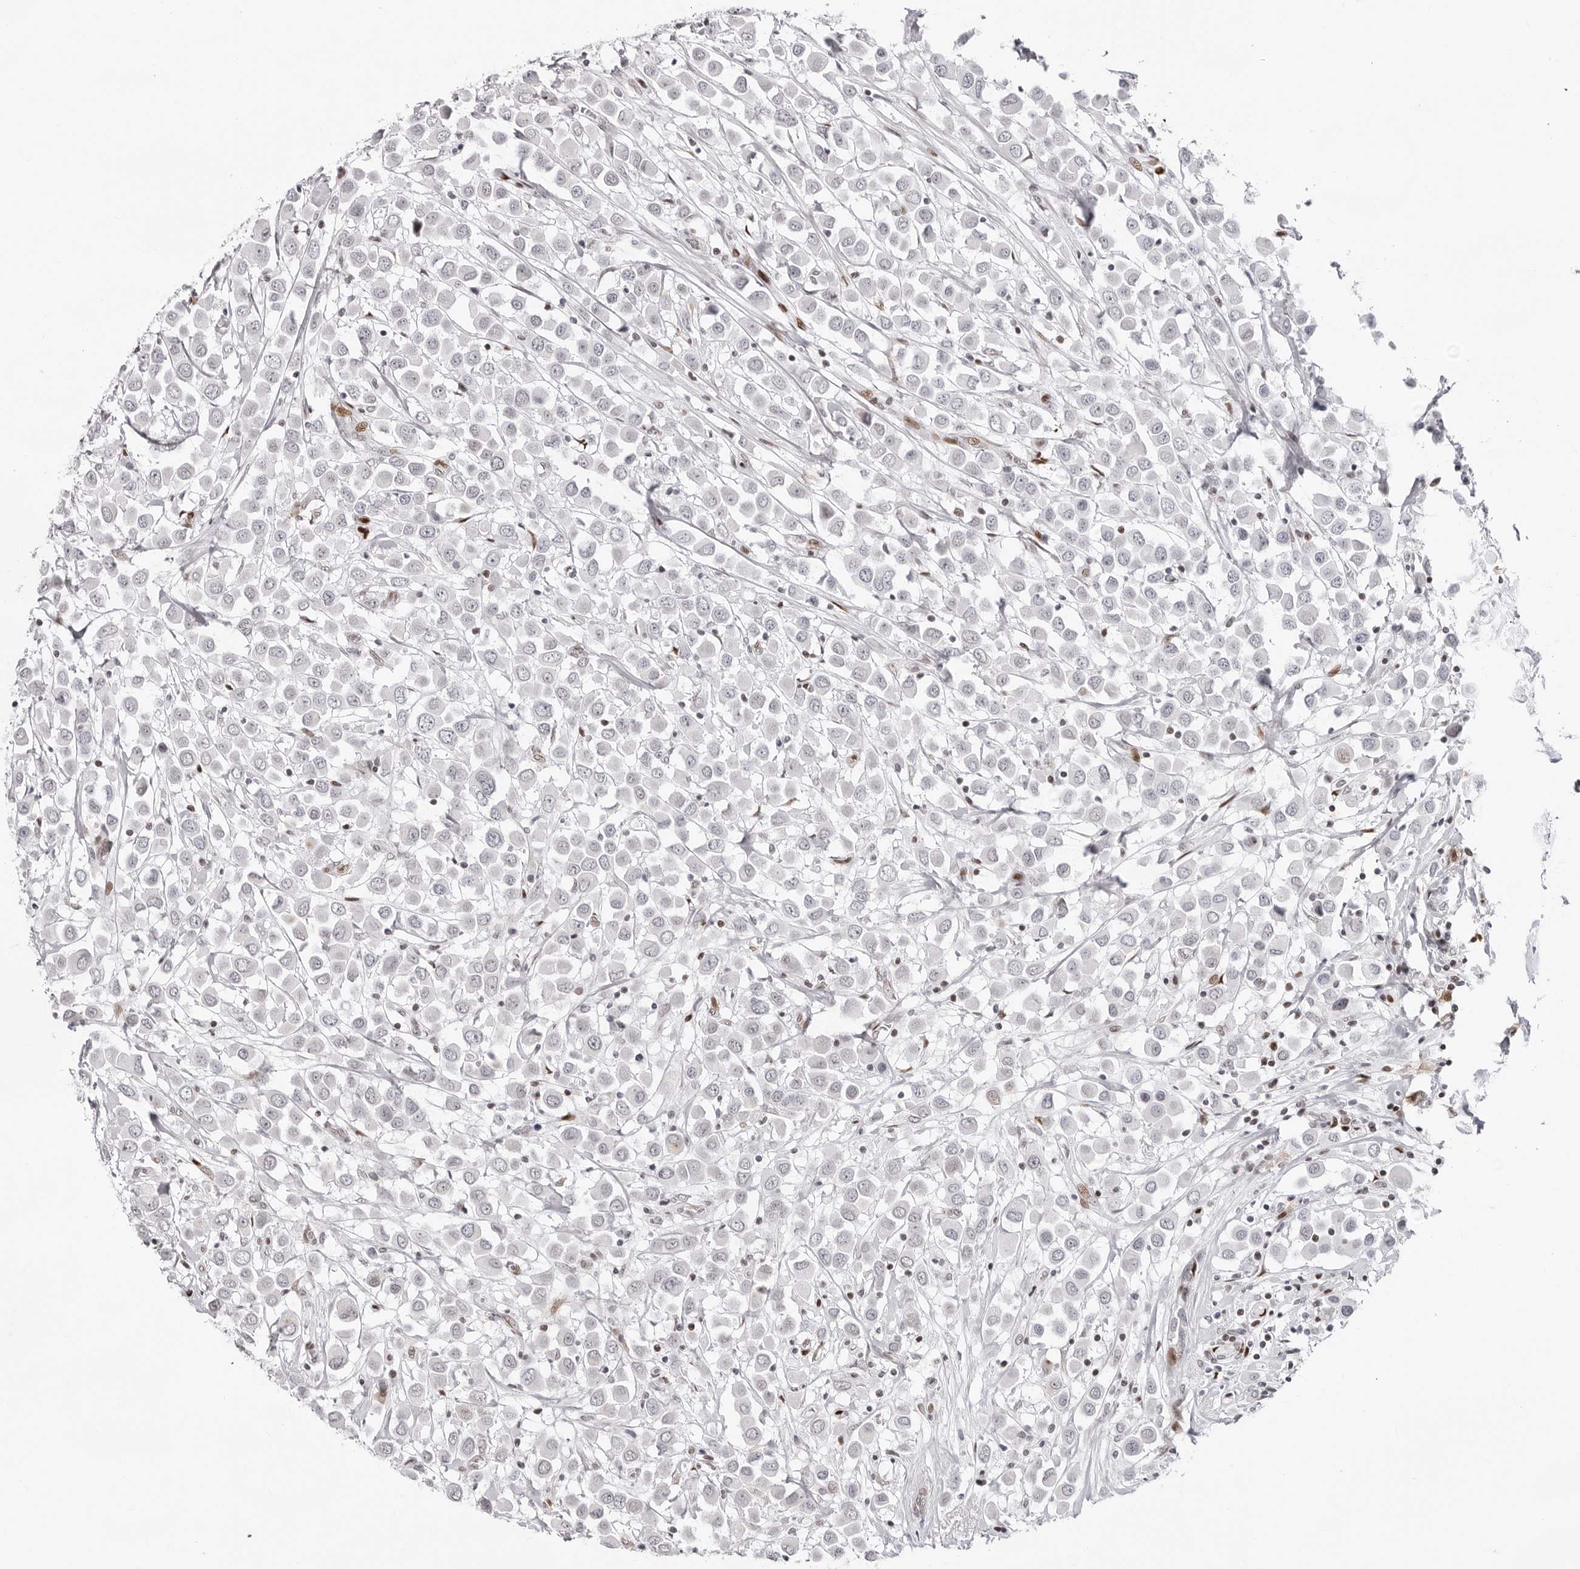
{"staining": {"intensity": "negative", "quantity": "none", "location": "none"}, "tissue": "breast cancer", "cell_type": "Tumor cells", "image_type": "cancer", "snomed": [{"axis": "morphology", "description": "Duct carcinoma"}, {"axis": "topography", "description": "Breast"}], "caption": "DAB (3,3'-diaminobenzidine) immunohistochemical staining of breast cancer displays no significant positivity in tumor cells.", "gene": "NTPCR", "patient": {"sex": "female", "age": 61}}